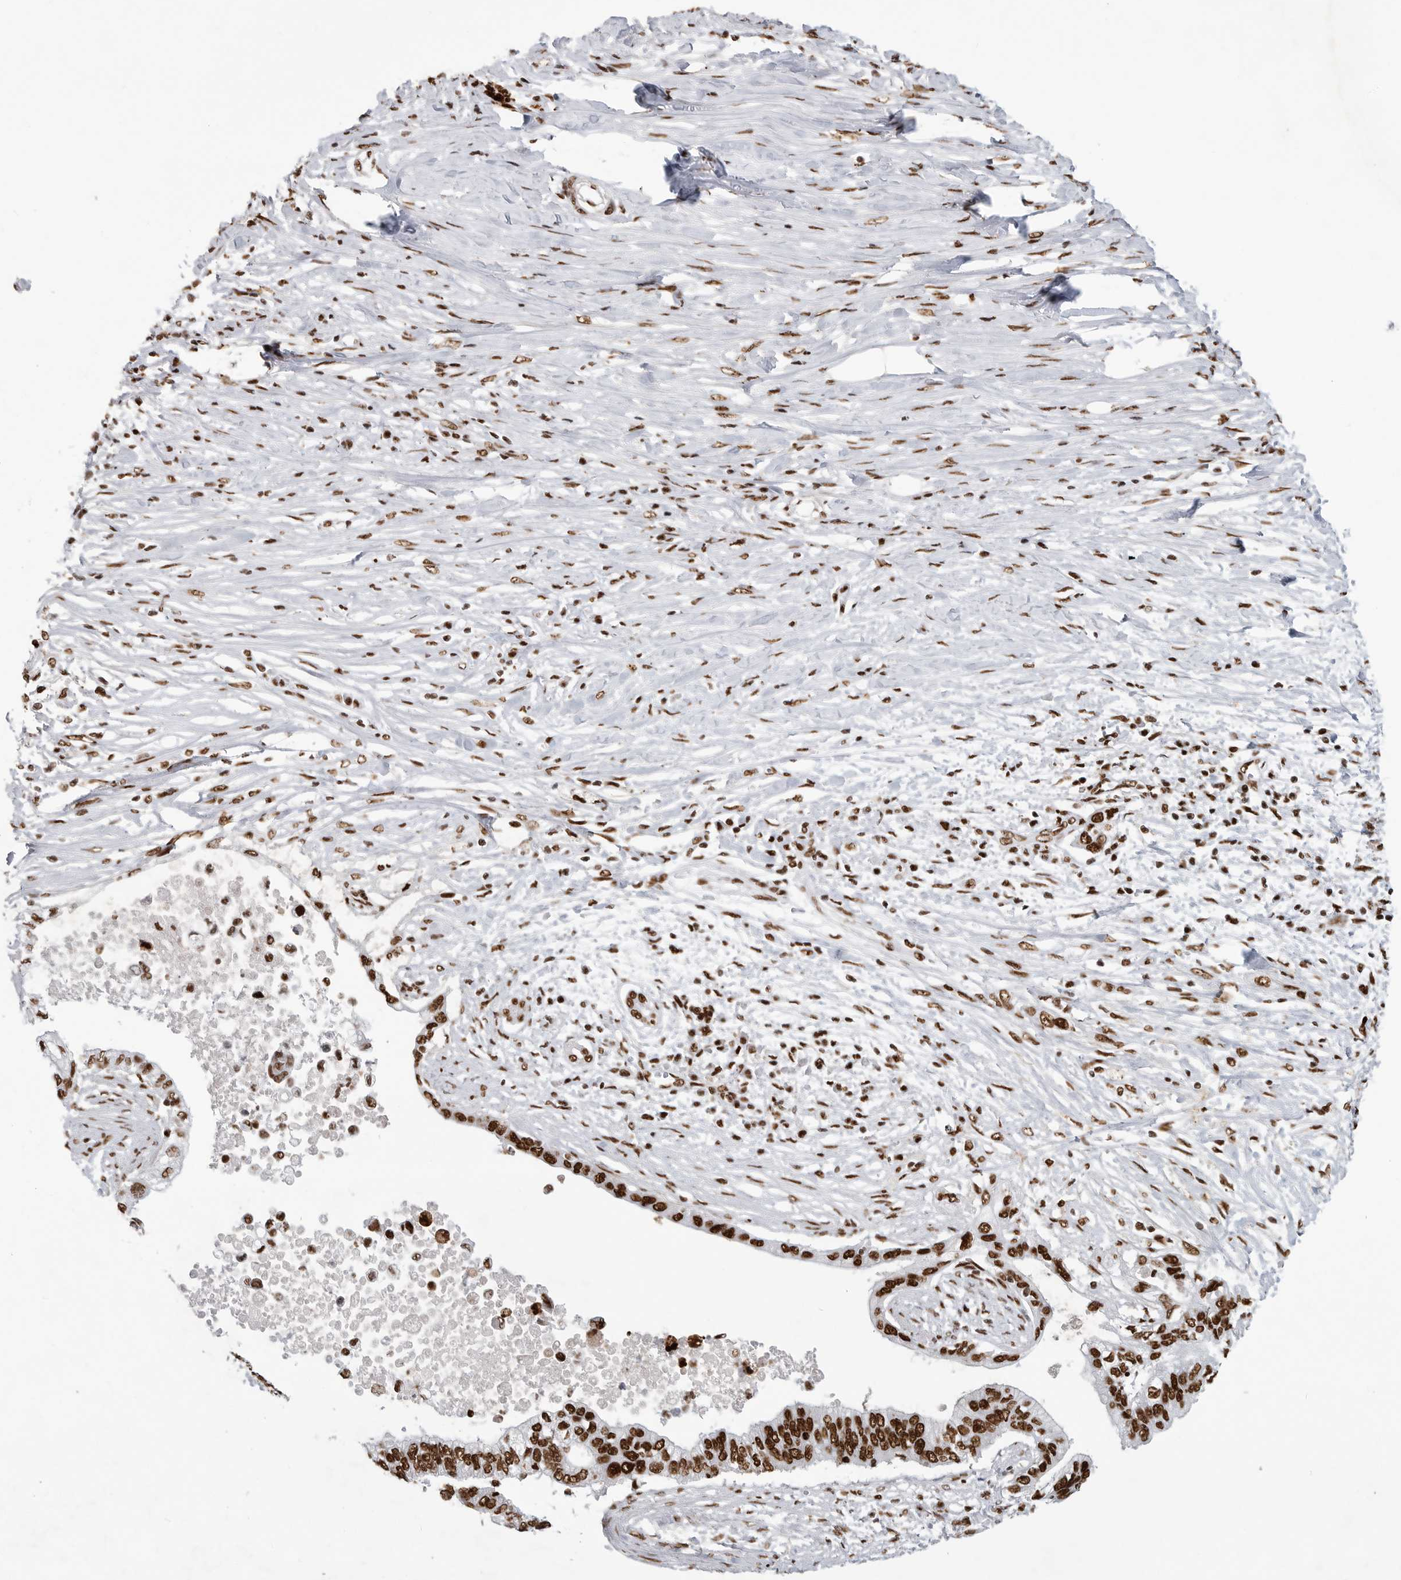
{"staining": {"intensity": "strong", "quantity": ">75%", "location": "nuclear"}, "tissue": "pancreatic cancer", "cell_type": "Tumor cells", "image_type": "cancer", "snomed": [{"axis": "morphology", "description": "Normal tissue, NOS"}, {"axis": "morphology", "description": "Adenocarcinoma, NOS"}, {"axis": "topography", "description": "Pancreas"}, {"axis": "topography", "description": "Peripheral nerve tissue"}], "caption": "Pancreatic cancer (adenocarcinoma) stained with IHC exhibits strong nuclear positivity in about >75% of tumor cells.", "gene": "BCLAF1", "patient": {"sex": "male", "age": 59}}